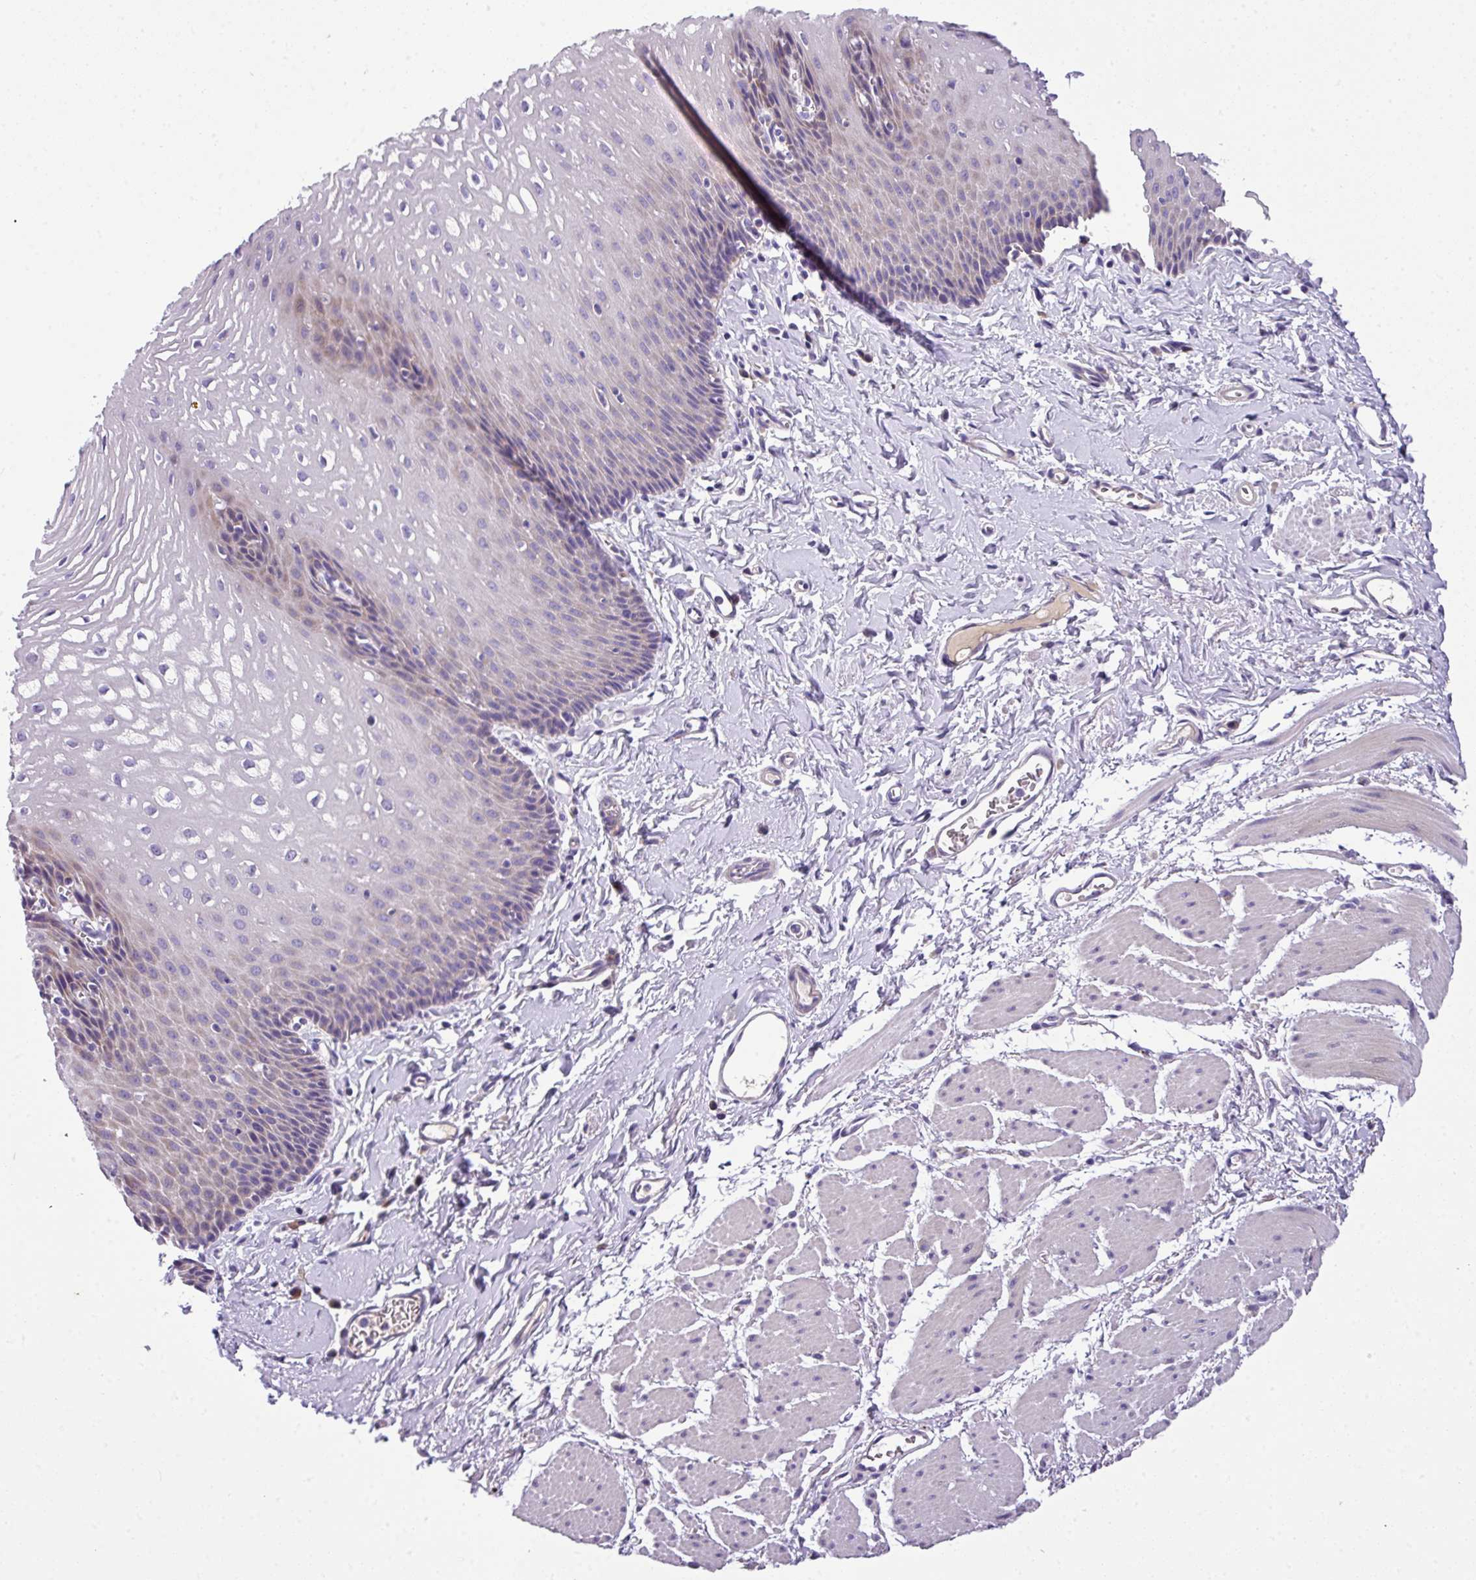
{"staining": {"intensity": "weak", "quantity": "25%-75%", "location": "cytoplasmic/membranous"}, "tissue": "esophagus", "cell_type": "Squamous epithelial cells", "image_type": "normal", "snomed": [{"axis": "morphology", "description": "Normal tissue, NOS"}, {"axis": "topography", "description": "Esophagus"}], "caption": "Weak cytoplasmic/membranous positivity is present in about 25%-75% of squamous epithelial cells in normal esophagus. (DAB (3,3'-diaminobenzidine) = brown stain, brightfield microscopy at high magnification).", "gene": "ANXA2R", "patient": {"sex": "male", "age": 70}}